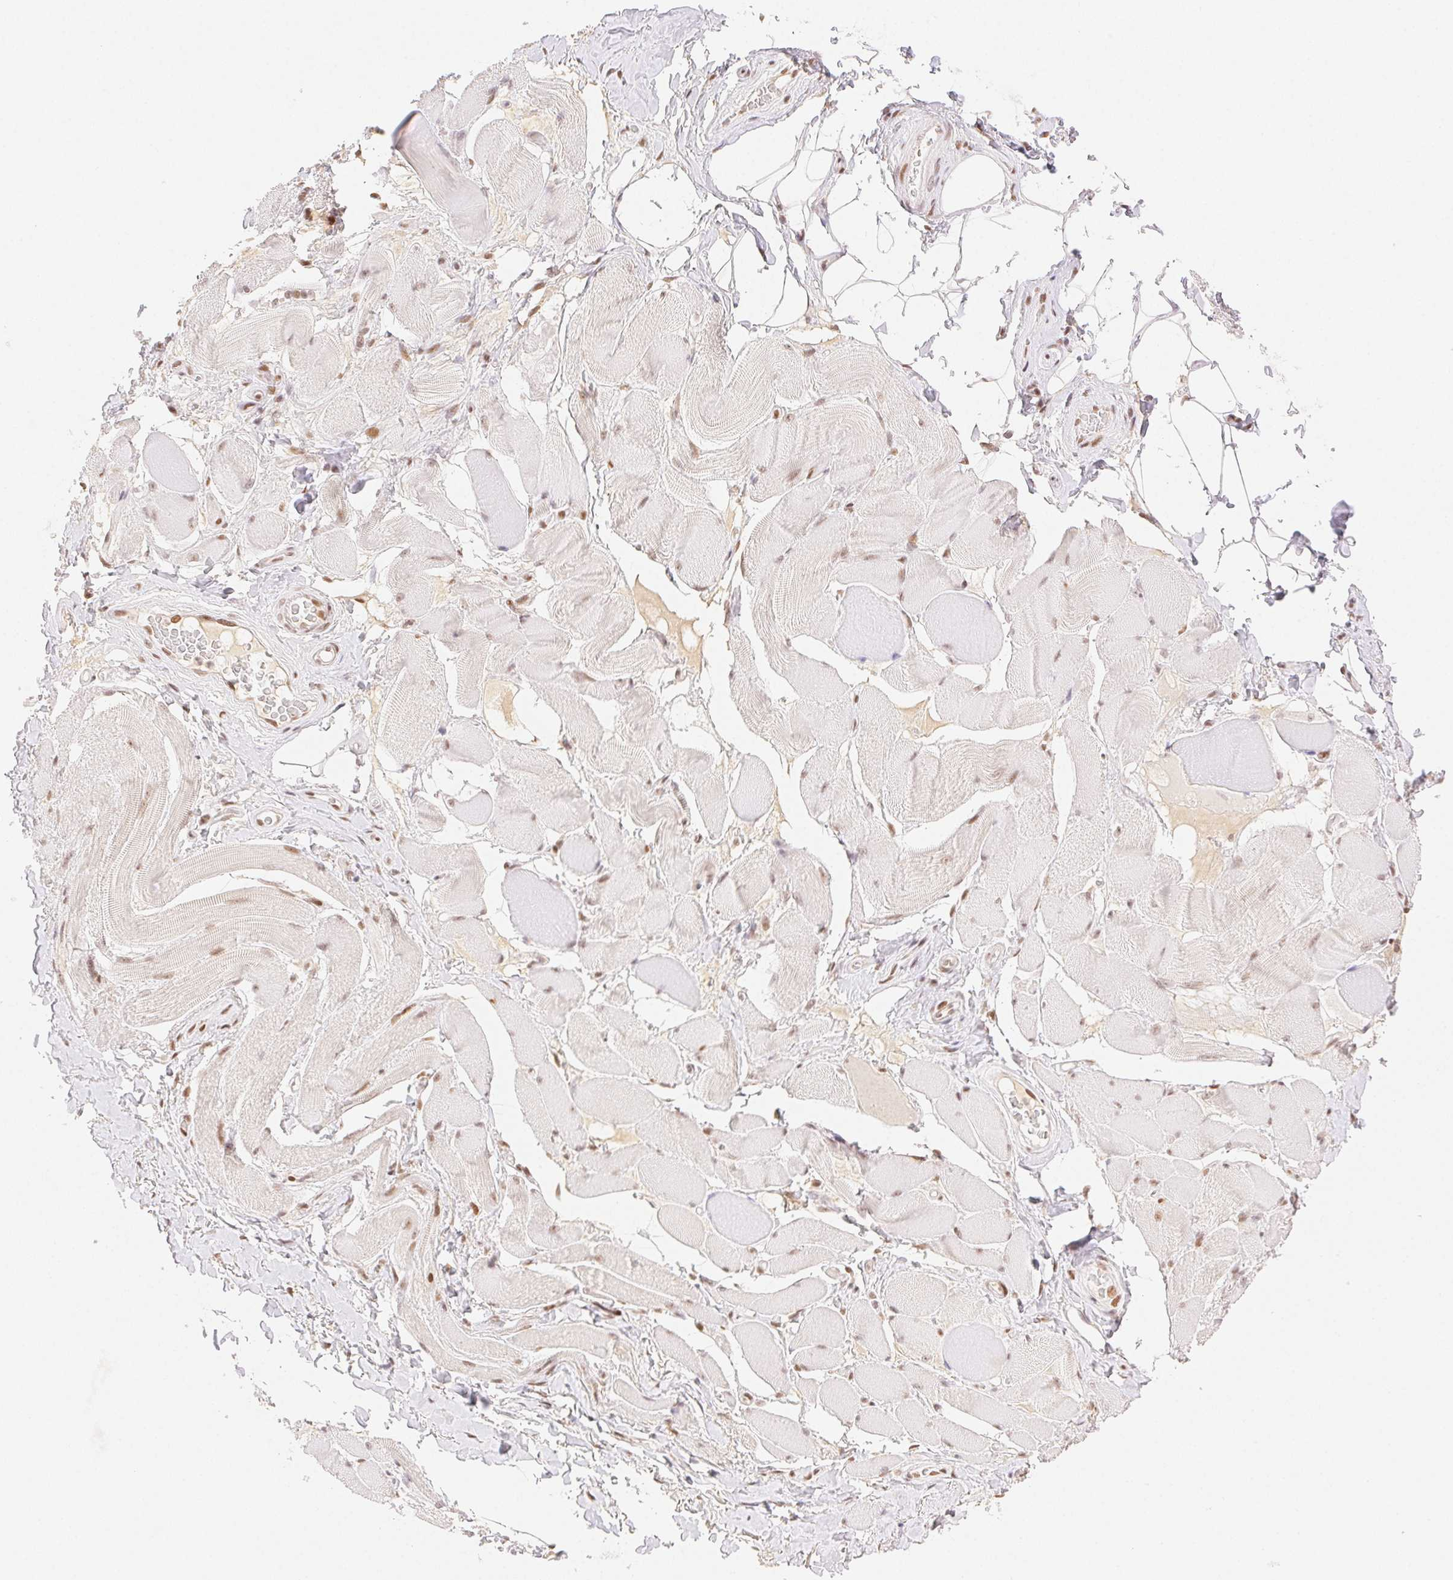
{"staining": {"intensity": "moderate", "quantity": ">75%", "location": "nuclear"}, "tissue": "skeletal muscle", "cell_type": "Myocytes", "image_type": "normal", "snomed": [{"axis": "morphology", "description": "Normal tissue, NOS"}, {"axis": "topography", "description": "Skeletal muscle"}, {"axis": "topography", "description": "Anal"}, {"axis": "topography", "description": "Peripheral nerve tissue"}], "caption": "IHC staining of normal skeletal muscle, which shows medium levels of moderate nuclear expression in approximately >75% of myocytes indicating moderate nuclear protein expression. The staining was performed using DAB (3,3'-diaminobenzidine) (brown) for protein detection and nuclei were counterstained in hematoxylin (blue).", "gene": "H2AZ1", "patient": {"sex": "male", "age": 53}}